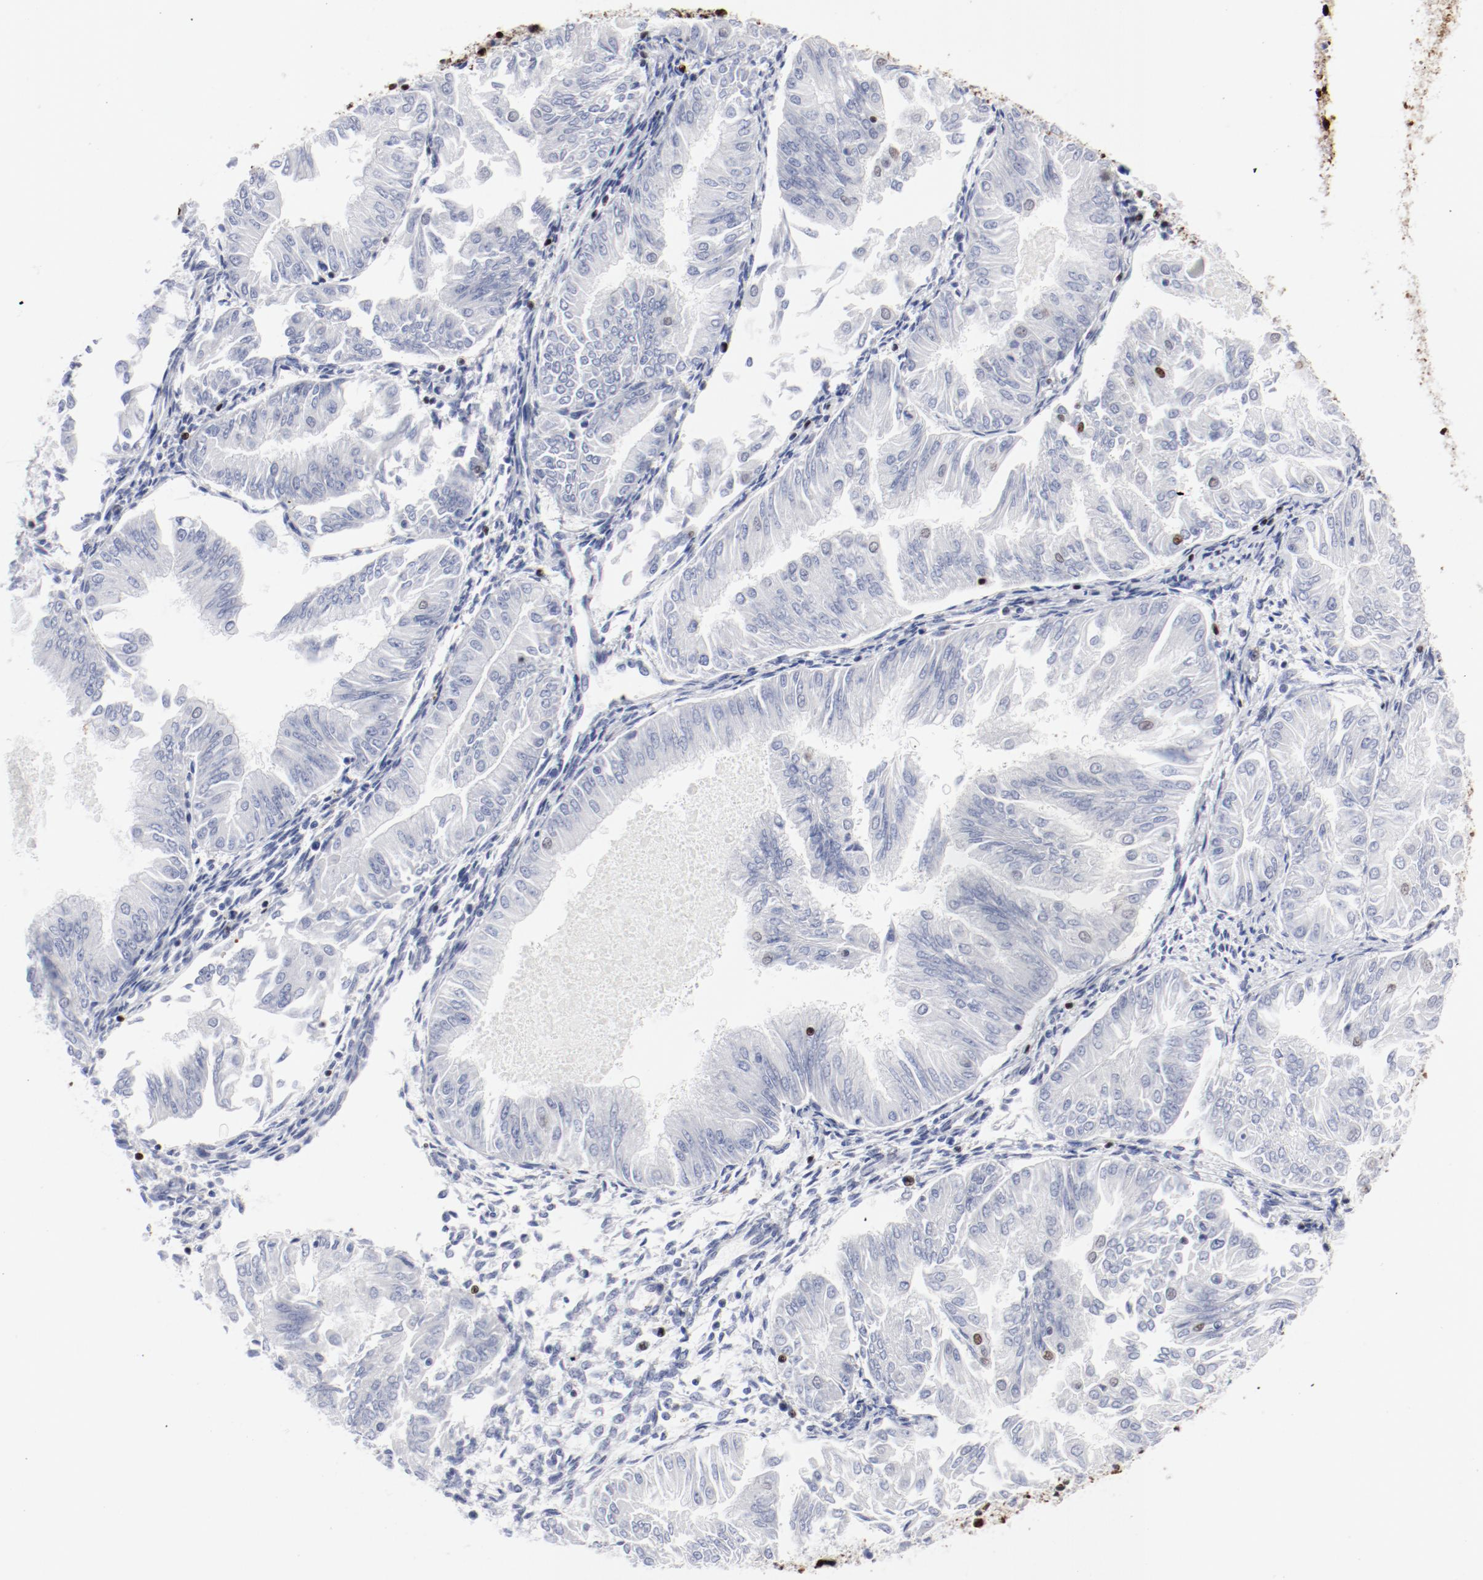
{"staining": {"intensity": "strong", "quantity": "25%-75%", "location": "nuclear"}, "tissue": "endometrial cancer", "cell_type": "Tumor cells", "image_type": "cancer", "snomed": [{"axis": "morphology", "description": "Adenocarcinoma, NOS"}, {"axis": "topography", "description": "Endometrium"}], "caption": "A brown stain highlights strong nuclear staining of a protein in human endometrial cancer (adenocarcinoma) tumor cells.", "gene": "SMARCC2", "patient": {"sex": "female", "age": 53}}